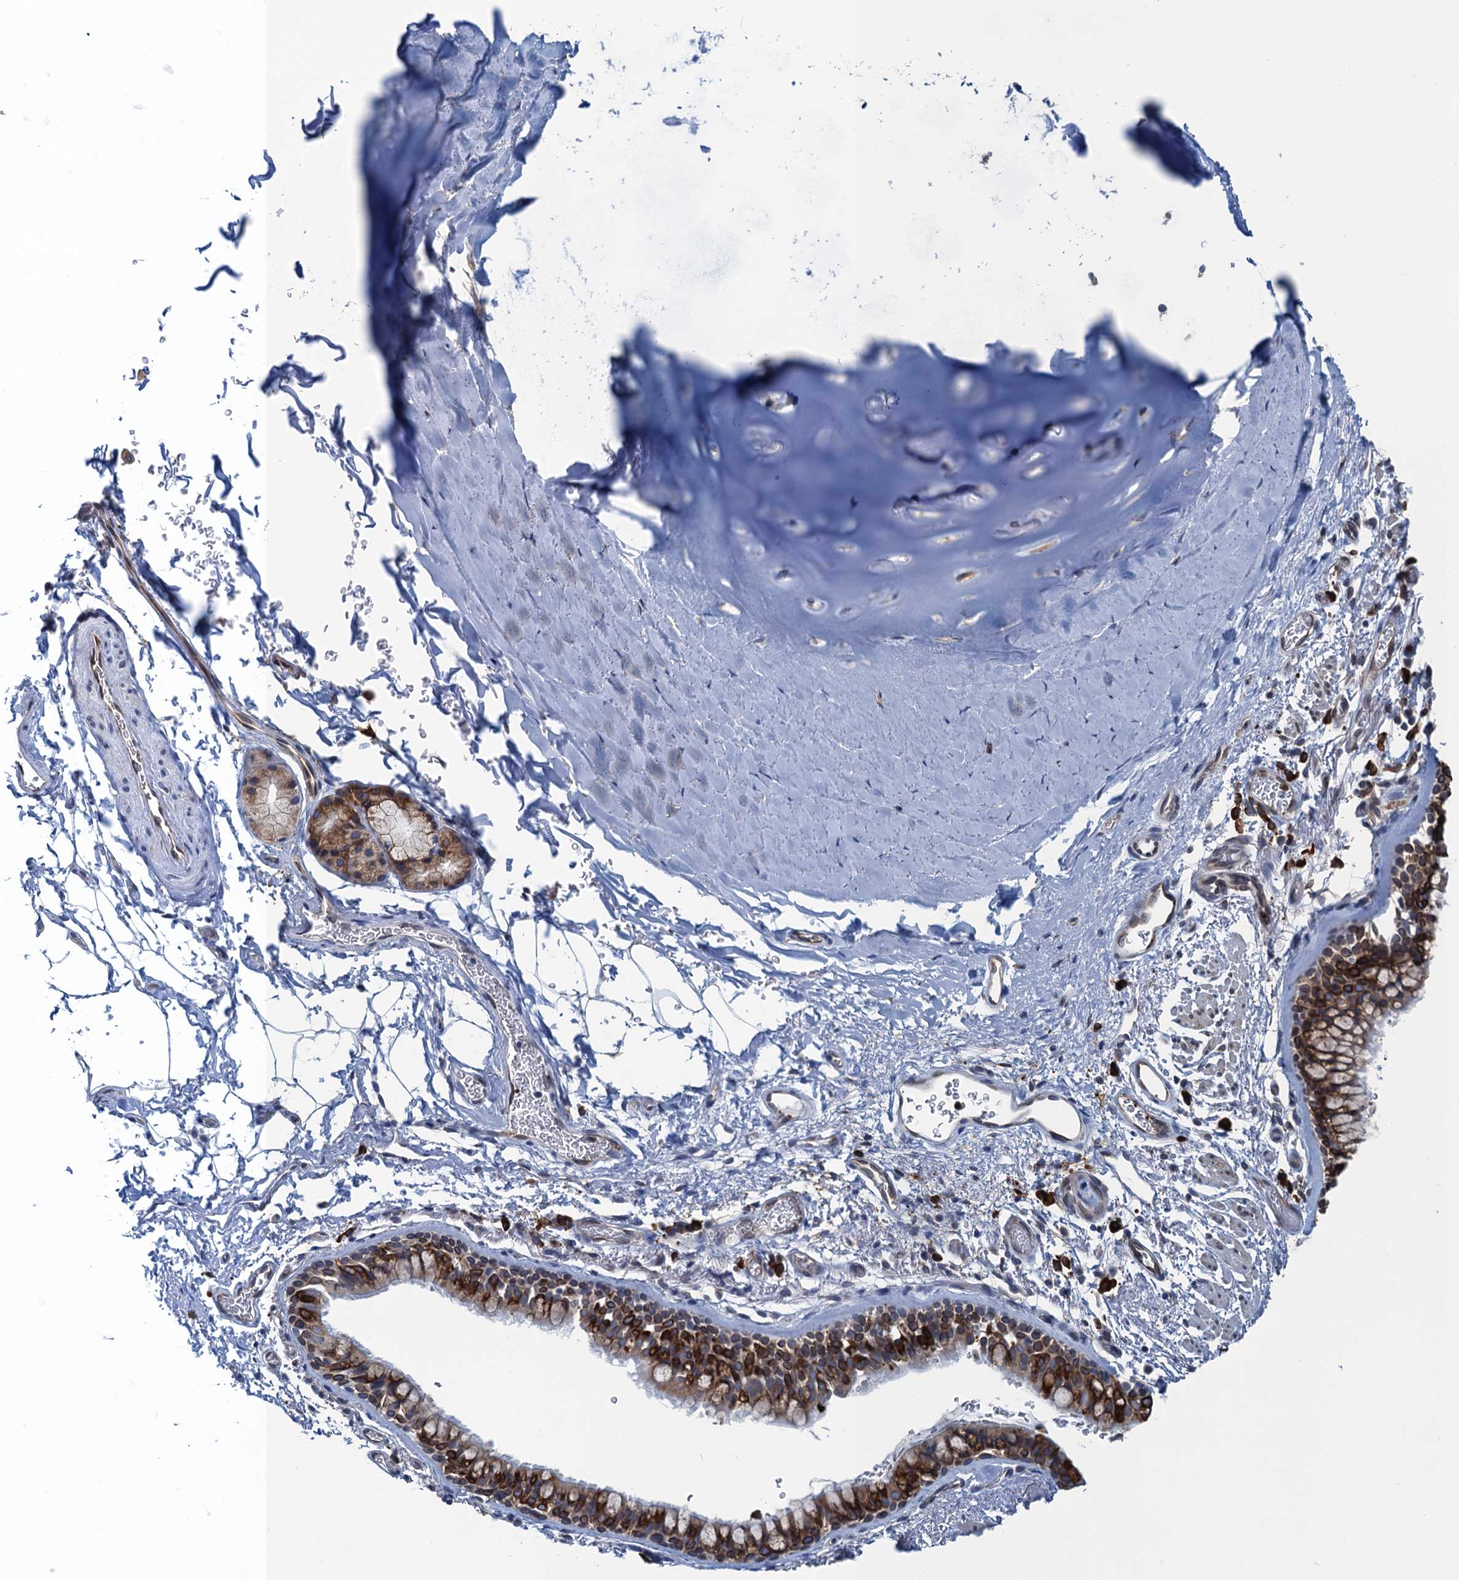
{"staining": {"intensity": "strong", "quantity": ">75%", "location": "cytoplasmic/membranous"}, "tissue": "bronchus", "cell_type": "Respiratory epithelial cells", "image_type": "normal", "snomed": [{"axis": "morphology", "description": "Normal tissue, NOS"}, {"axis": "topography", "description": "Bronchus"}], "caption": "Respiratory epithelial cells show strong cytoplasmic/membranous expression in approximately >75% of cells in unremarkable bronchus. Using DAB (brown) and hematoxylin (blue) stains, captured at high magnification using brightfield microscopy.", "gene": "TMEM205", "patient": {"sex": "male", "age": 65}}